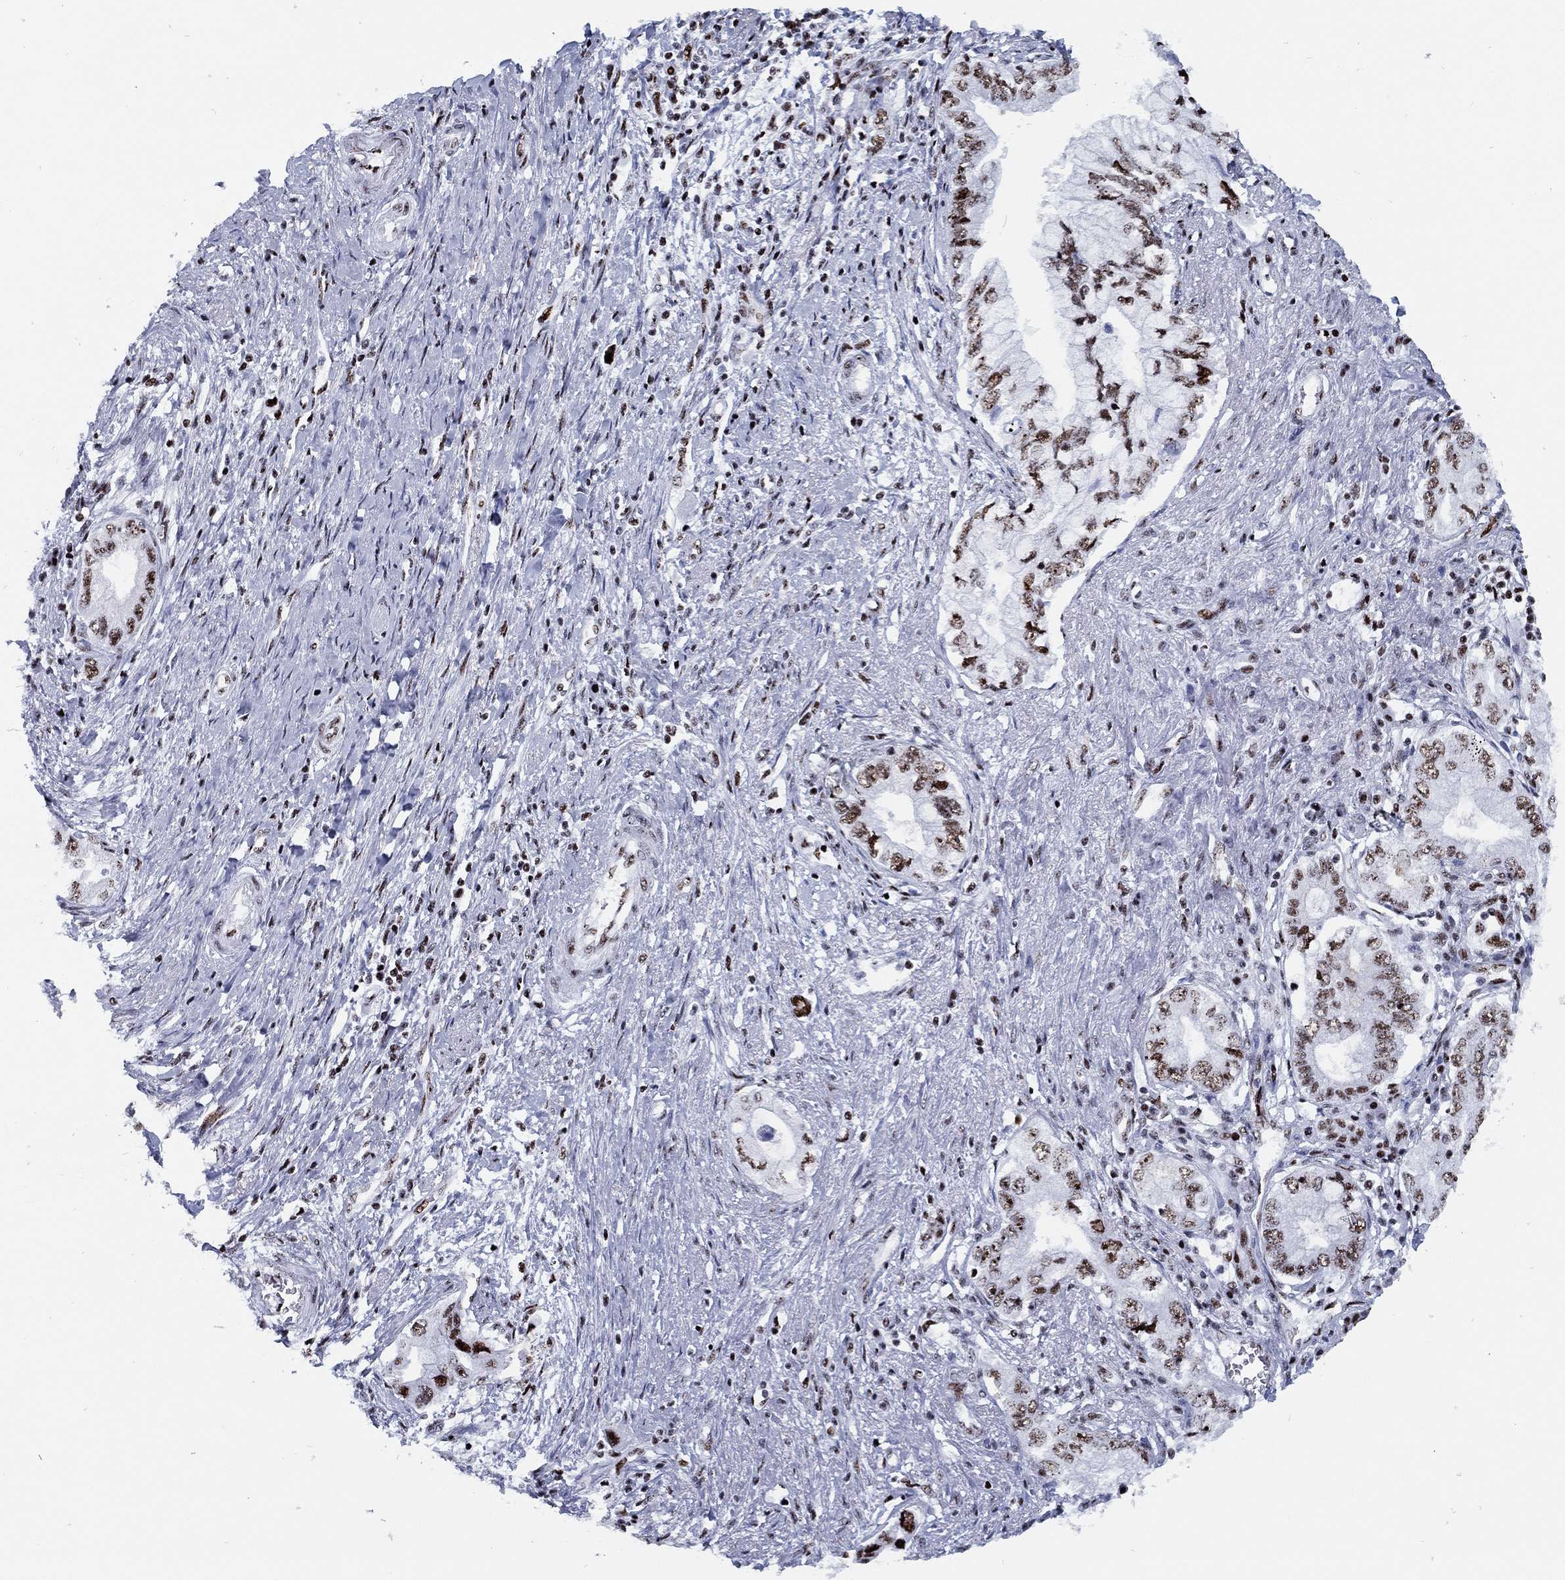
{"staining": {"intensity": "strong", "quantity": "25%-75%", "location": "nuclear"}, "tissue": "pancreatic cancer", "cell_type": "Tumor cells", "image_type": "cancer", "snomed": [{"axis": "morphology", "description": "Adenocarcinoma, NOS"}, {"axis": "topography", "description": "Pancreas"}], "caption": "Human pancreatic adenocarcinoma stained with a brown dye reveals strong nuclear positive positivity in approximately 25%-75% of tumor cells.", "gene": "CYB561D2", "patient": {"sex": "female", "age": 73}}